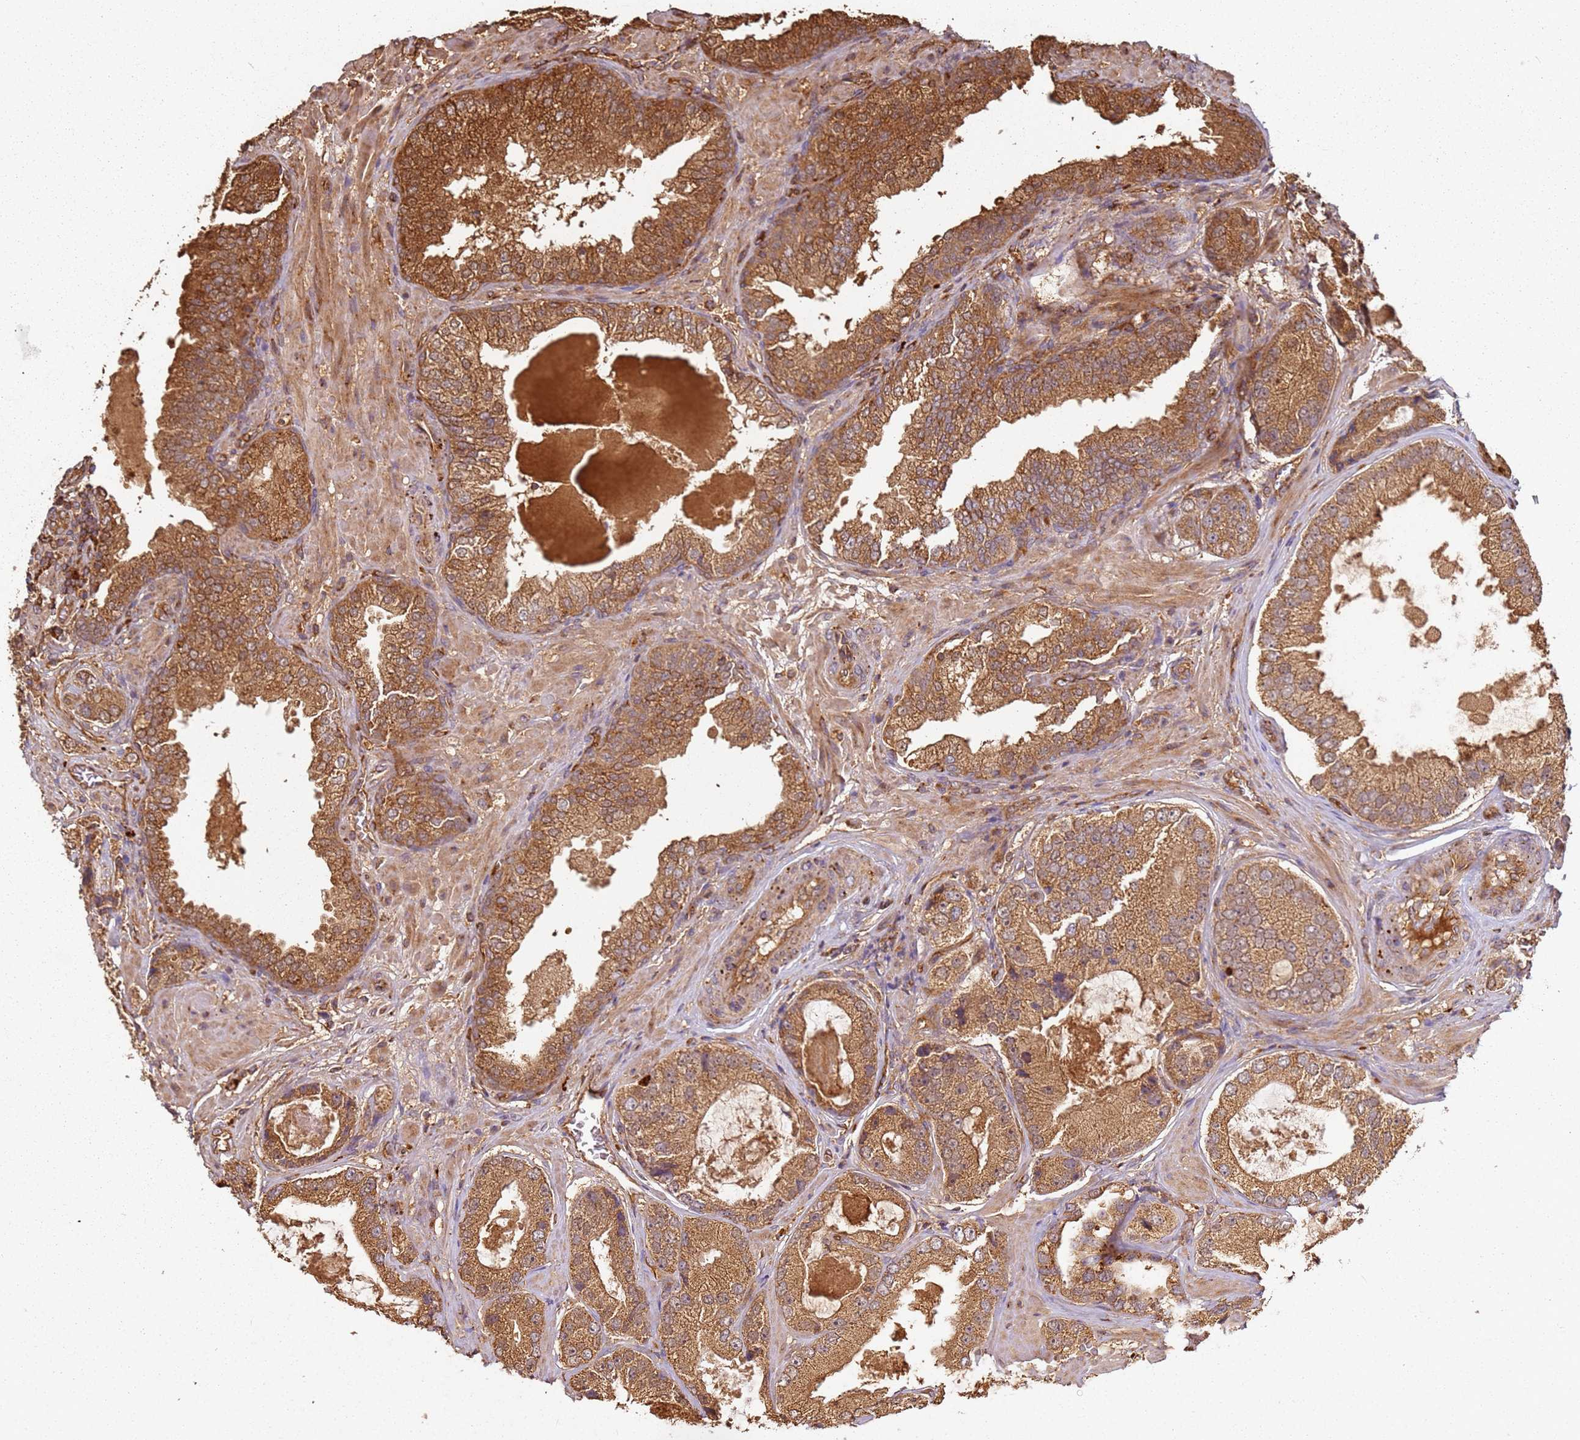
{"staining": {"intensity": "strong", "quantity": ">75%", "location": "cytoplasmic/membranous"}, "tissue": "prostate cancer", "cell_type": "Tumor cells", "image_type": "cancer", "snomed": [{"axis": "morphology", "description": "Adenocarcinoma, High grade"}, {"axis": "topography", "description": "Prostate"}], "caption": "Tumor cells display high levels of strong cytoplasmic/membranous positivity in about >75% of cells in prostate high-grade adenocarcinoma.", "gene": "SCGB2B2", "patient": {"sex": "male", "age": 59}}